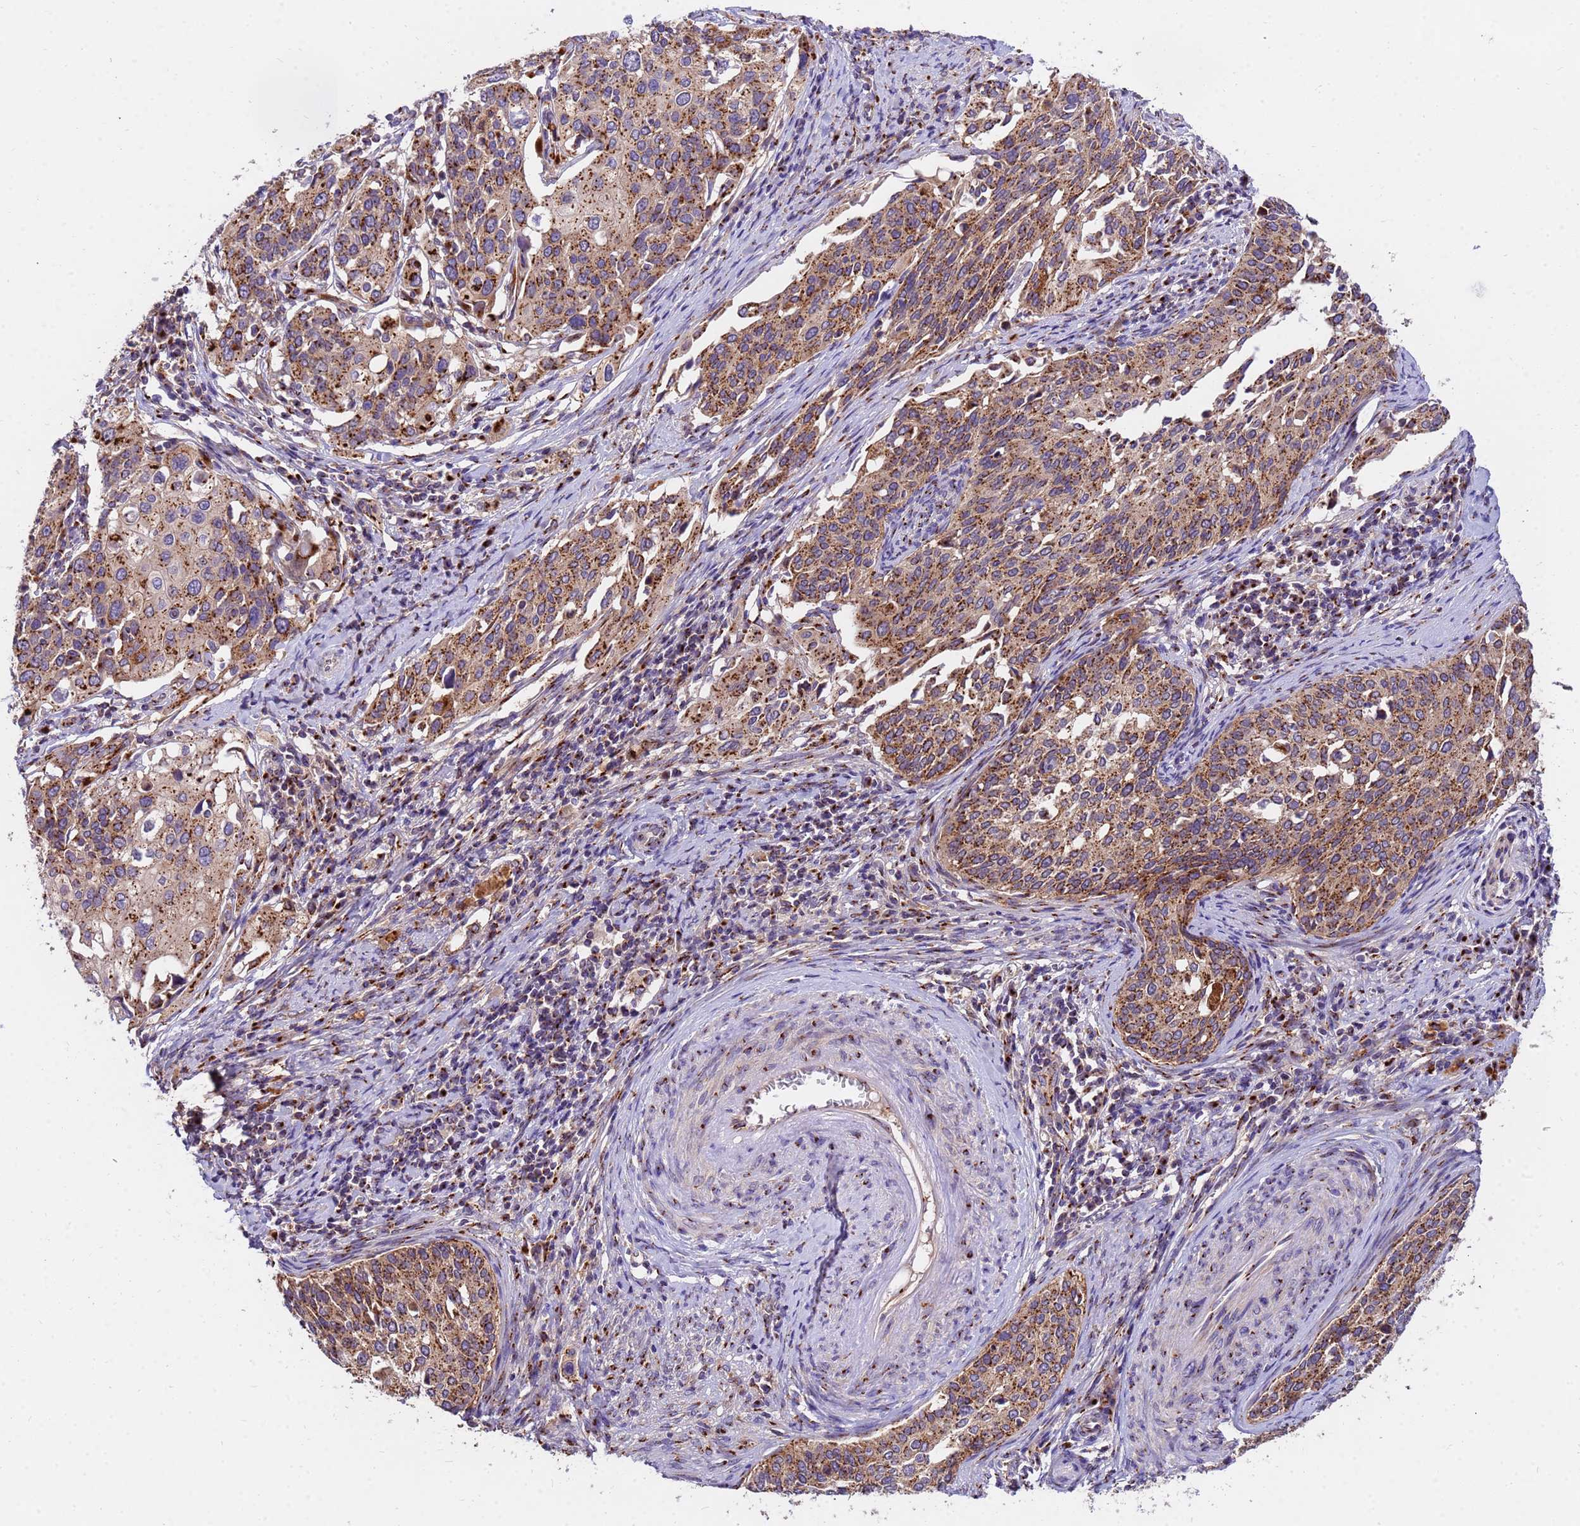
{"staining": {"intensity": "strong", "quantity": ">75%", "location": "cytoplasmic/membranous"}, "tissue": "cervical cancer", "cell_type": "Tumor cells", "image_type": "cancer", "snomed": [{"axis": "morphology", "description": "Squamous cell carcinoma, NOS"}, {"axis": "topography", "description": "Cervix"}], "caption": "High-power microscopy captured an immunohistochemistry image of cervical squamous cell carcinoma, revealing strong cytoplasmic/membranous expression in approximately >75% of tumor cells.", "gene": "HPS3", "patient": {"sex": "female", "age": 44}}